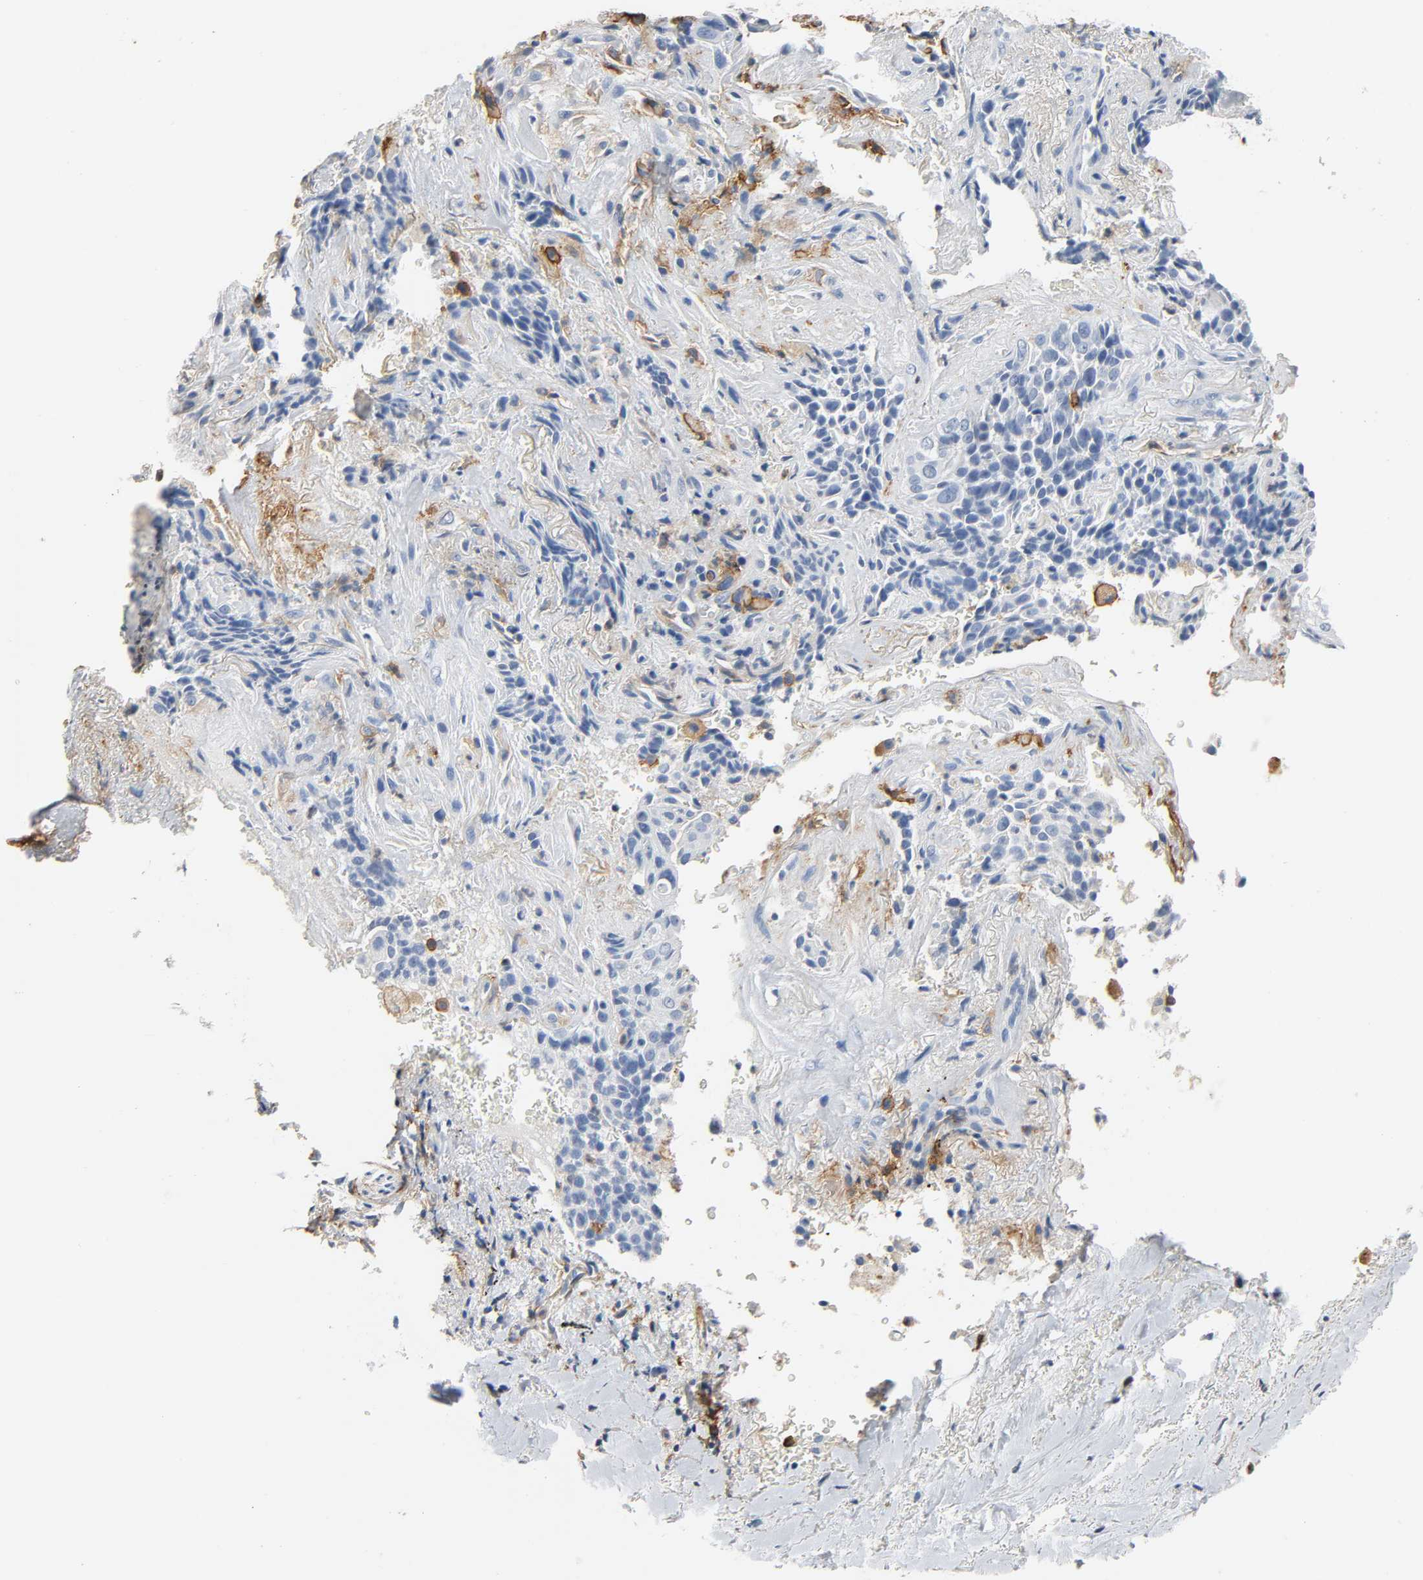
{"staining": {"intensity": "negative", "quantity": "none", "location": "none"}, "tissue": "lung cancer", "cell_type": "Tumor cells", "image_type": "cancer", "snomed": [{"axis": "morphology", "description": "Squamous cell carcinoma, NOS"}, {"axis": "topography", "description": "Lung"}], "caption": "This is an immunohistochemistry (IHC) micrograph of squamous cell carcinoma (lung). There is no expression in tumor cells.", "gene": "ANPEP", "patient": {"sex": "male", "age": 54}}